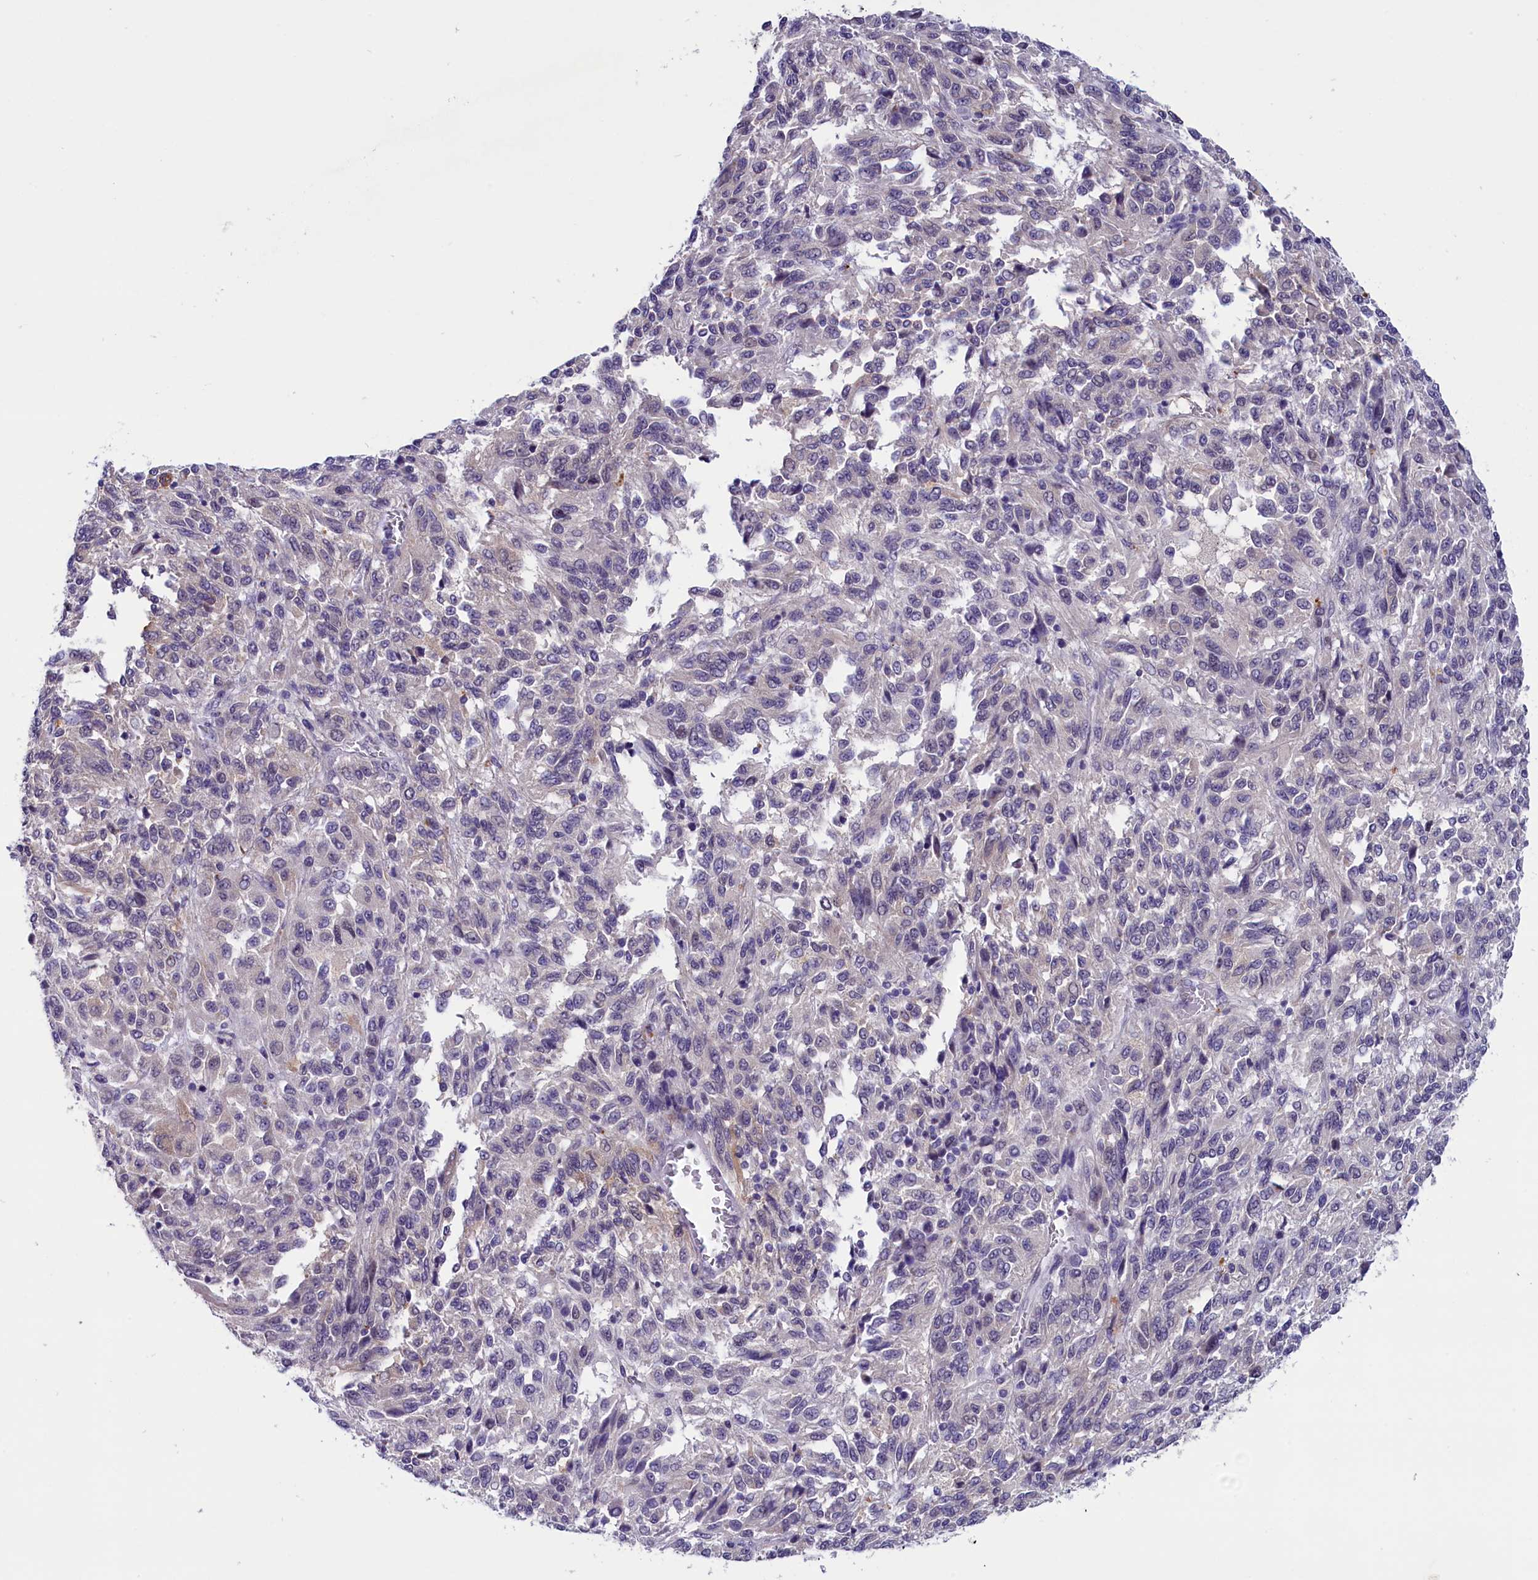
{"staining": {"intensity": "negative", "quantity": "none", "location": "none"}, "tissue": "melanoma", "cell_type": "Tumor cells", "image_type": "cancer", "snomed": [{"axis": "morphology", "description": "Malignant melanoma, Metastatic site"}, {"axis": "topography", "description": "Lung"}], "caption": "Human malignant melanoma (metastatic site) stained for a protein using immunohistochemistry shows no expression in tumor cells.", "gene": "SCD5", "patient": {"sex": "male", "age": 64}}